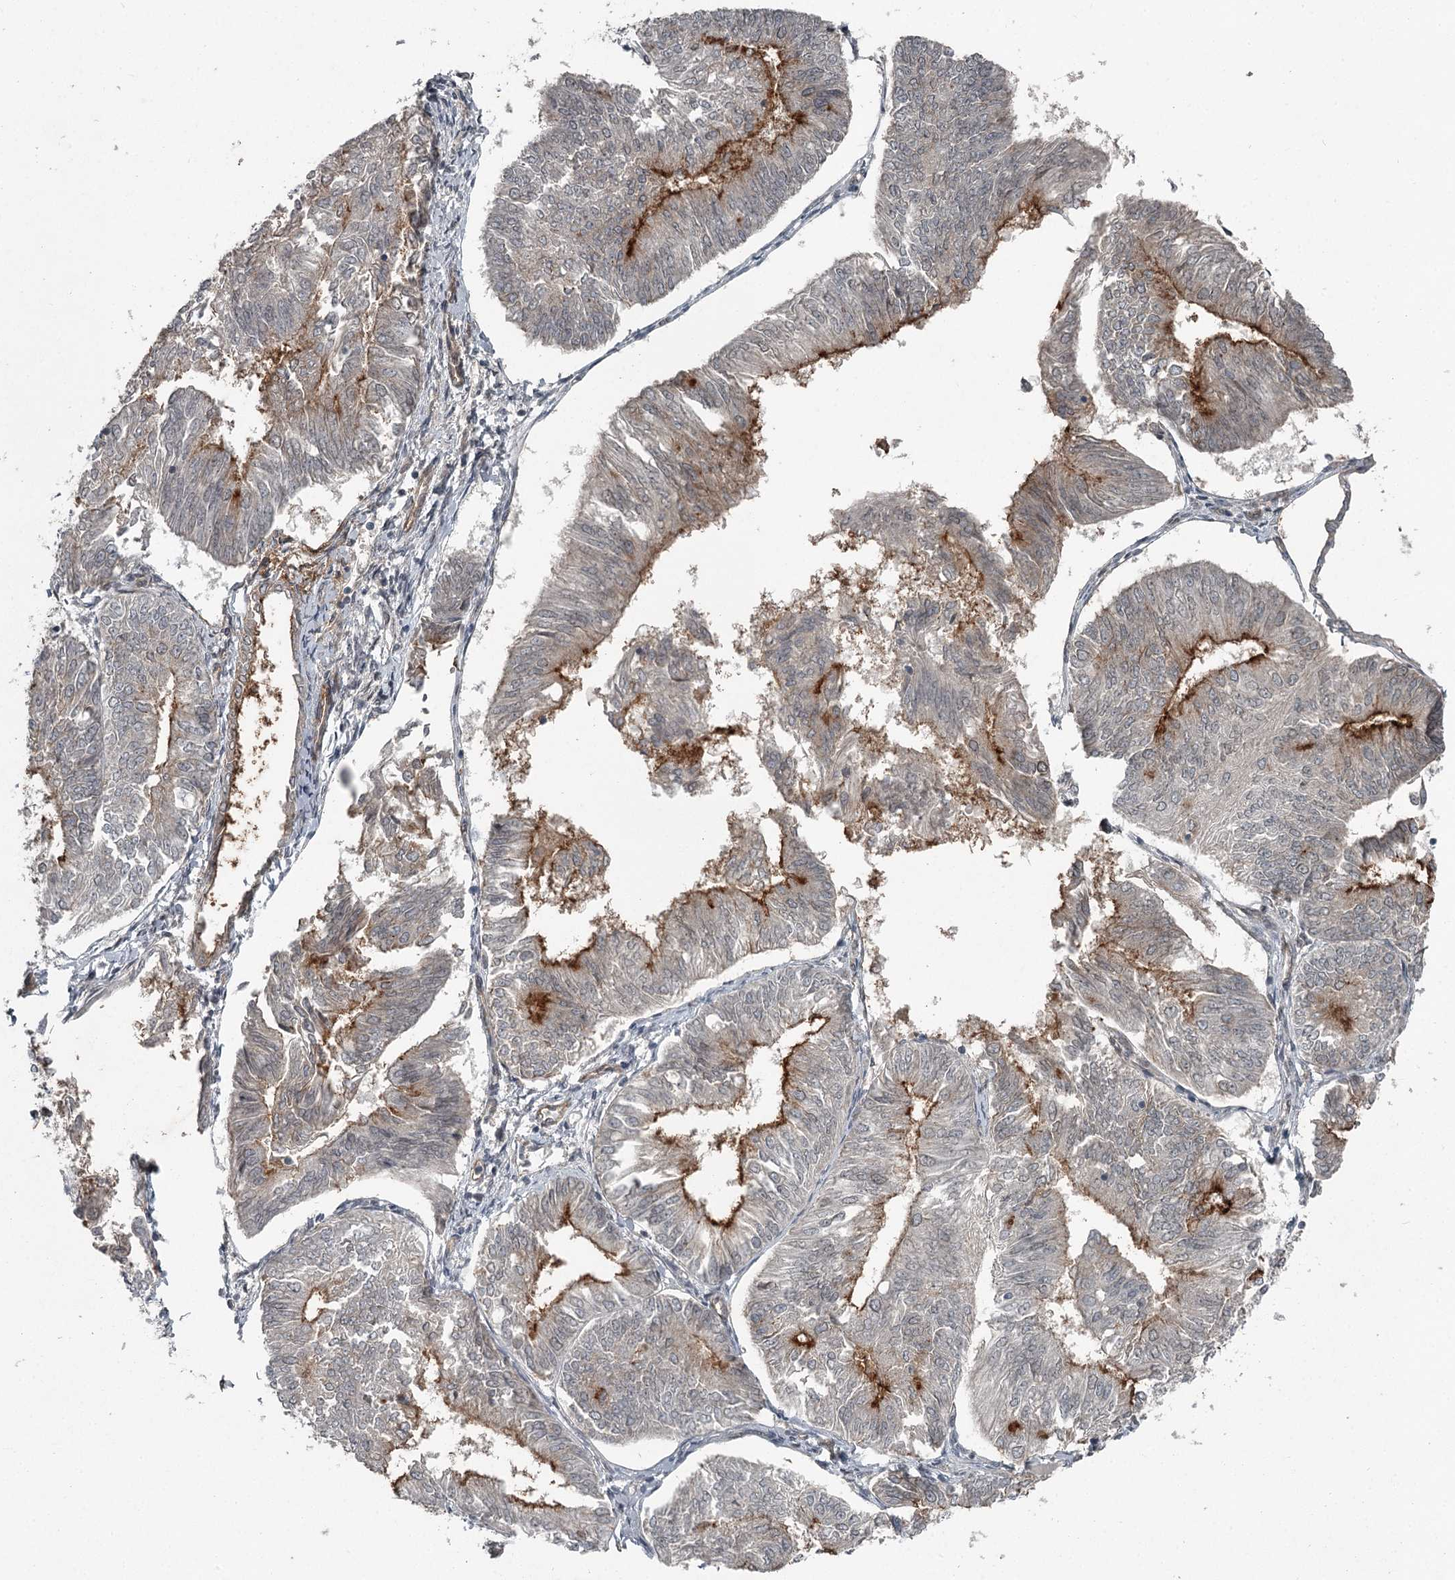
{"staining": {"intensity": "moderate", "quantity": "25%-75%", "location": "cytoplasmic/membranous"}, "tissue": "endometrial cancer", "cell_type": "Tumor cells", "image_type": "cancer", "snomed": [{"axis": "morphology", "description": "Adenocarcinoma, NOS"}, {"axis": "topography", "description": "Endometrium"}], "caption": "A histopathology image of human adenocarcinoma (endometrial) stained for a protein shows moderate cytoplasmic/membranous brown staining in tumor cells.", "gene": "SLC39A8", "patient": {"sex": "female", "age": 58}}